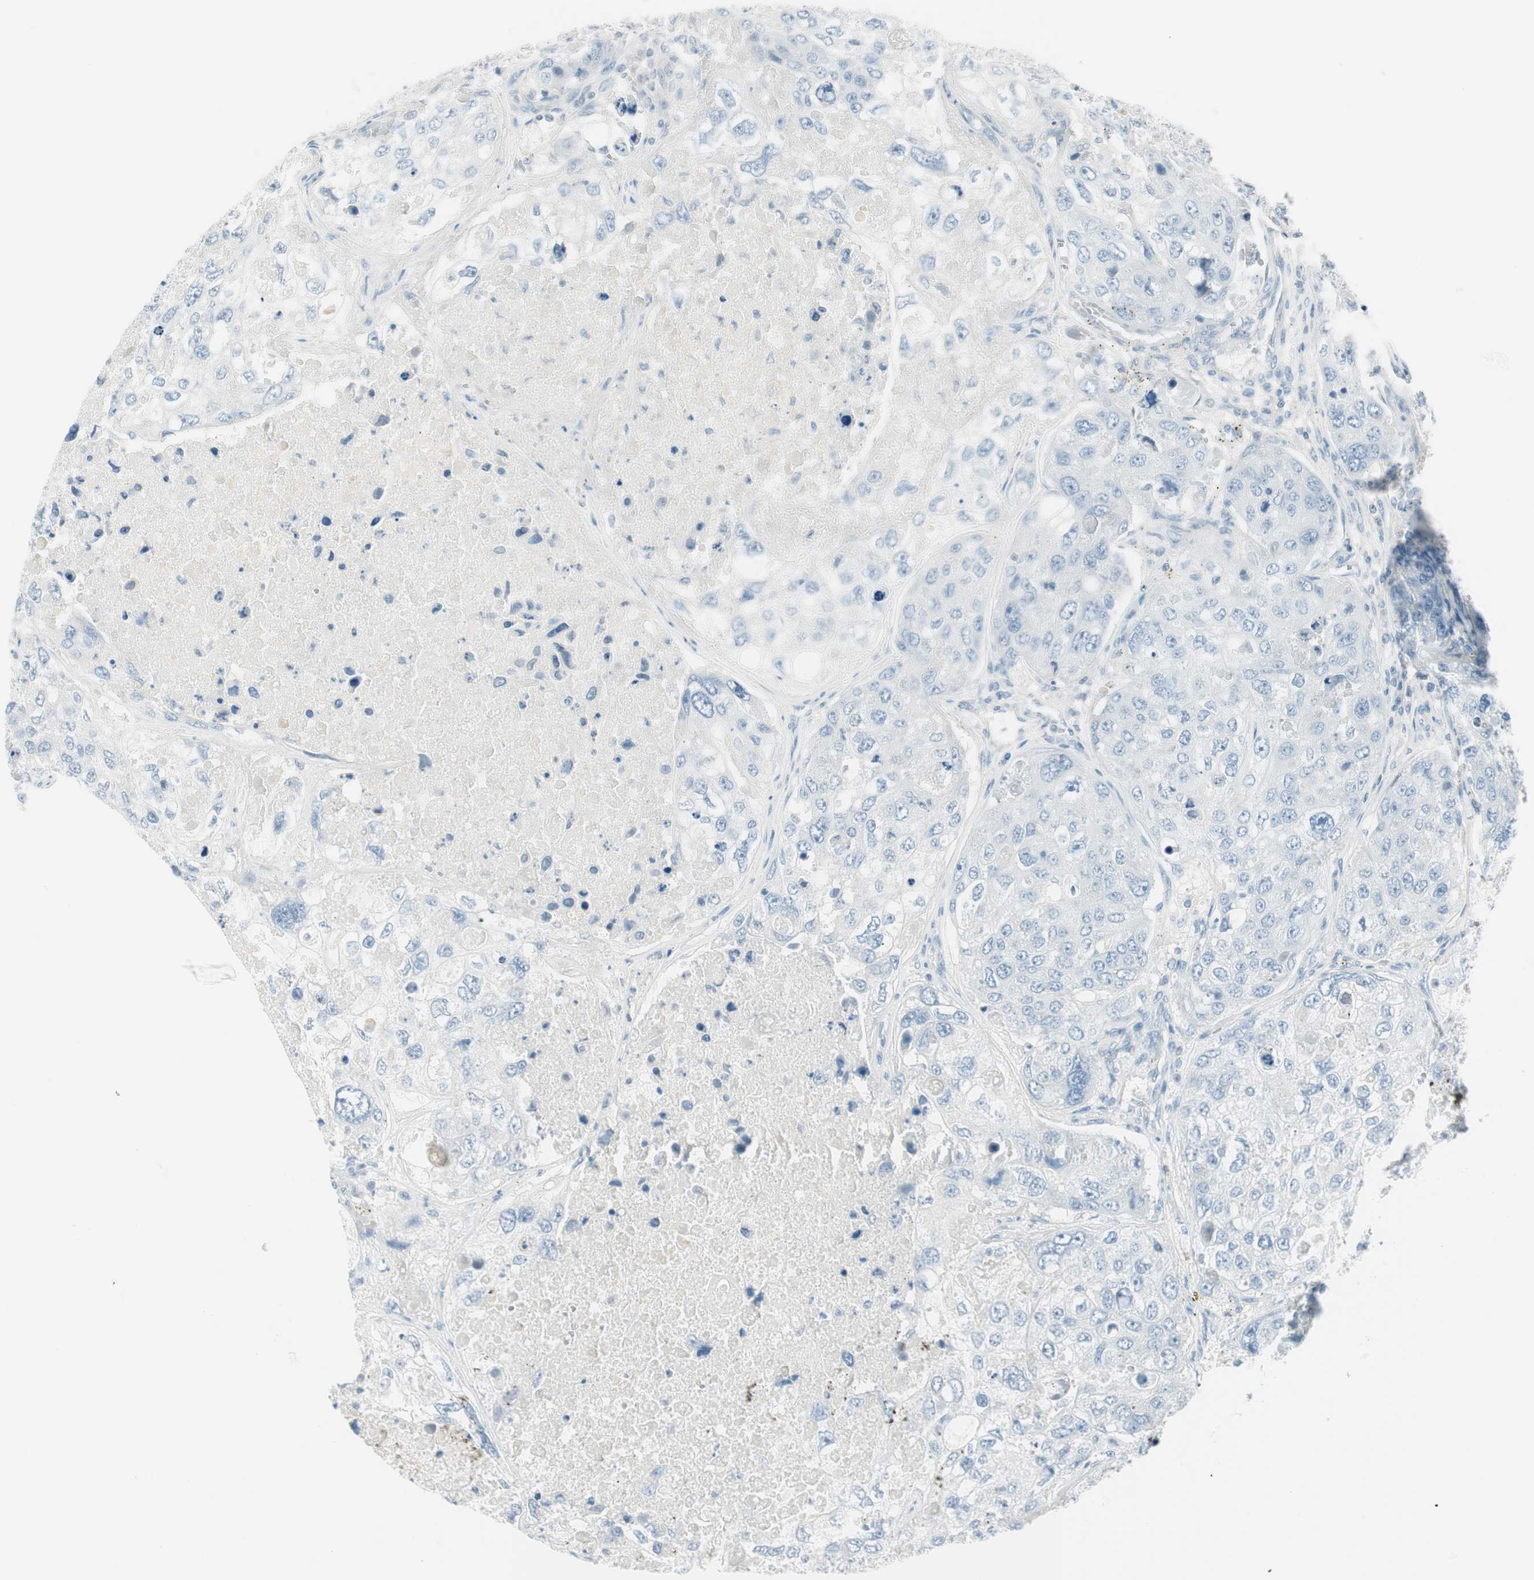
{"staining": {"intensity": "negative", "quantity": "none", "location": "none"}, "tissue": "urothelial cancer", "cell_type": "Tumor cells", "image_type": "cancer", "snomed": [{"axis": "morphology", "description": "Urothelial carcinoma, High grade"}, {"axis": "topography", "description": "Lymph node"}, {"axis": "topography", "description": "Urinary bladder"}], "caption": "Immunohistochemistry photomicrograph of neoplastic tissue: human urothelial cancer stained with DAB exhibits no significant protein expression in tumor cells.", "gene": "ITLN2", "patient": {"sex": "male", "age": 51}}